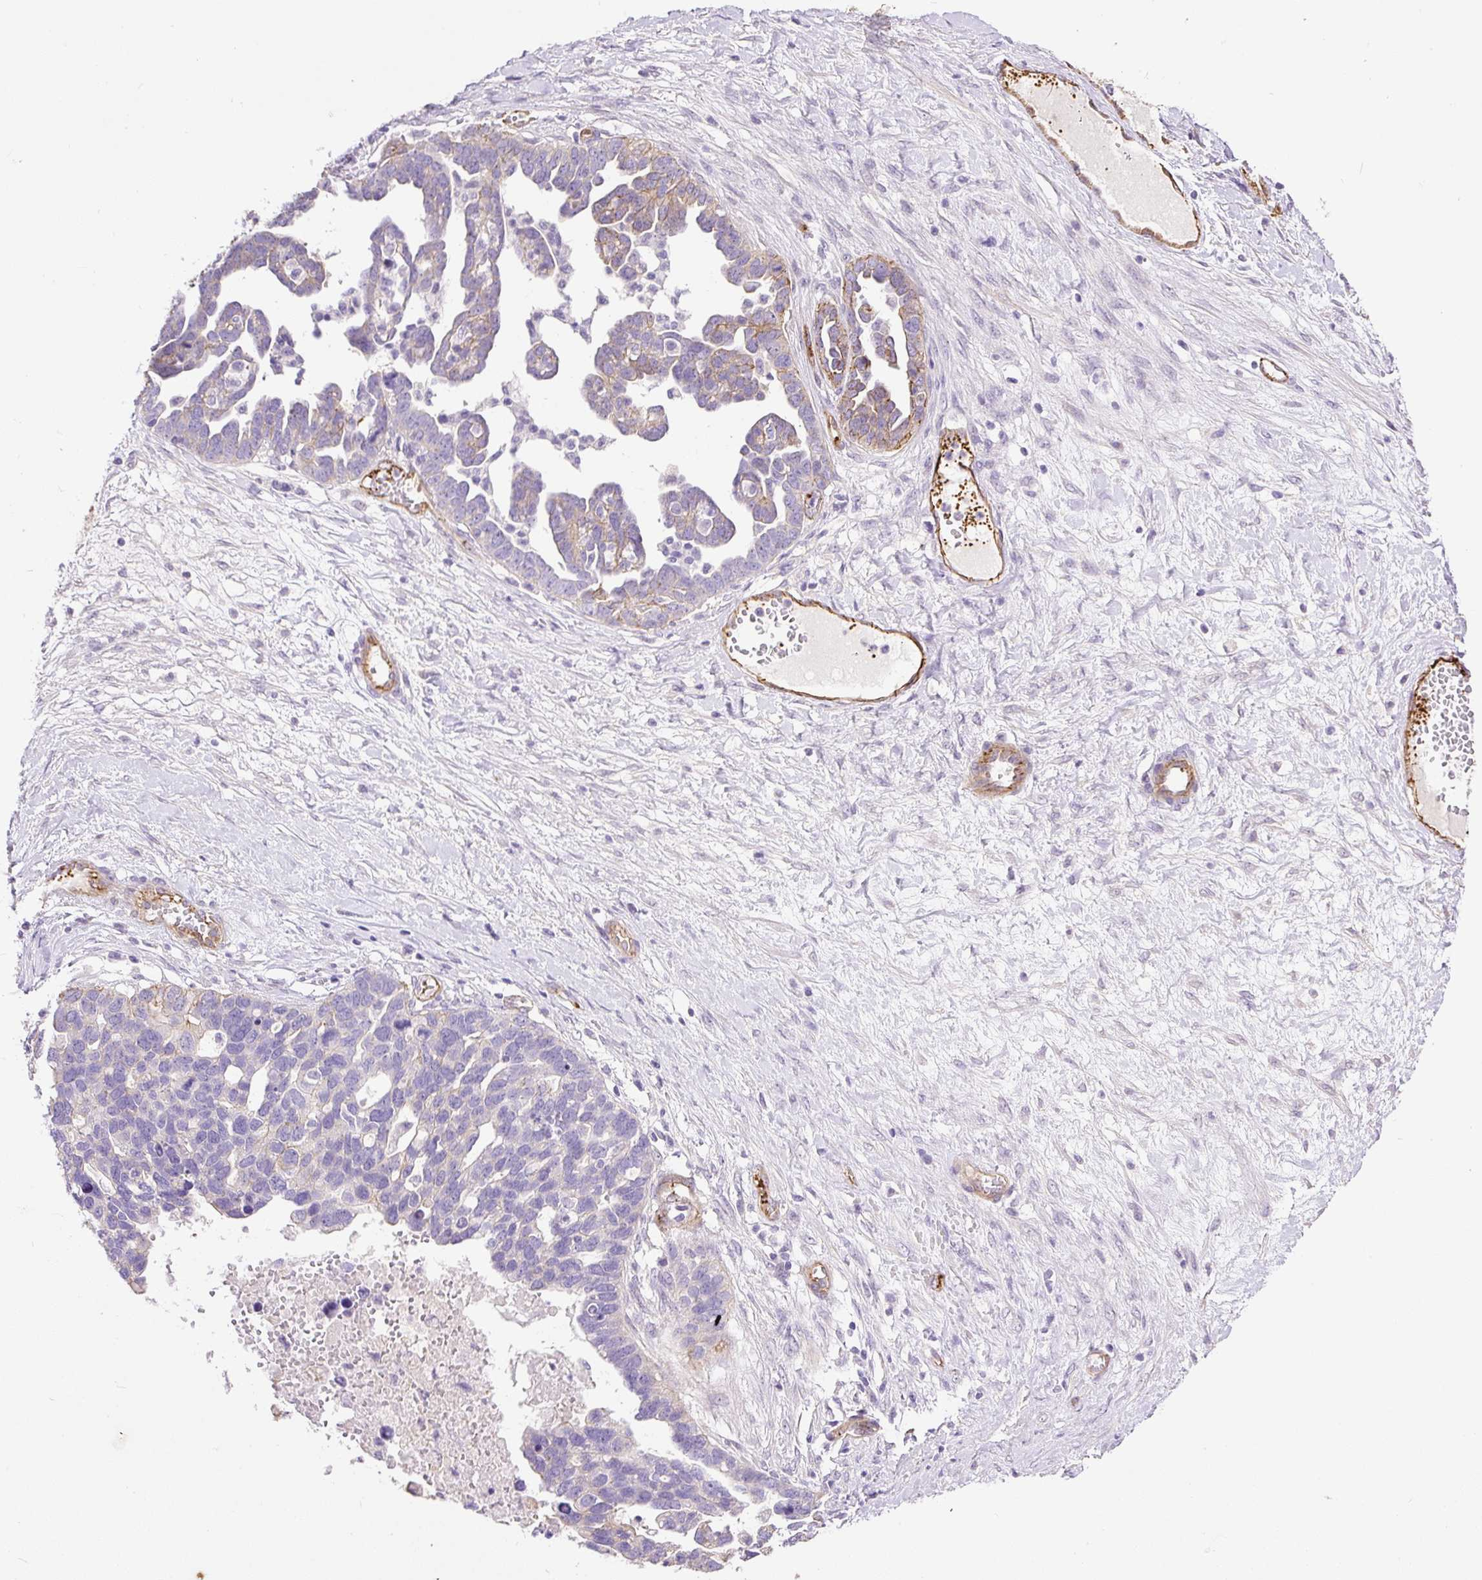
{"staining": {"intensity": "weak", "quantity": "<25%", "location": "cytoplasmic/membranous"}, "tissue": "ovarian cancer", "cell_type": "Tumor cells", "image_type": "cancer", "snomed": [{"axis": "morphology", "description": "Cystadenocarcinoma, serous, NOS"}, {"axis": "topography", "description": "Ovary"}], "caption": "This is an immunohistochemistry (IHC) micrograph of human ovarian serous cystadenocarcinoma. There is no positivity in tumor cells.", "gene": "MAGEB16", "patient": {"sex": "female", "age": 54}}